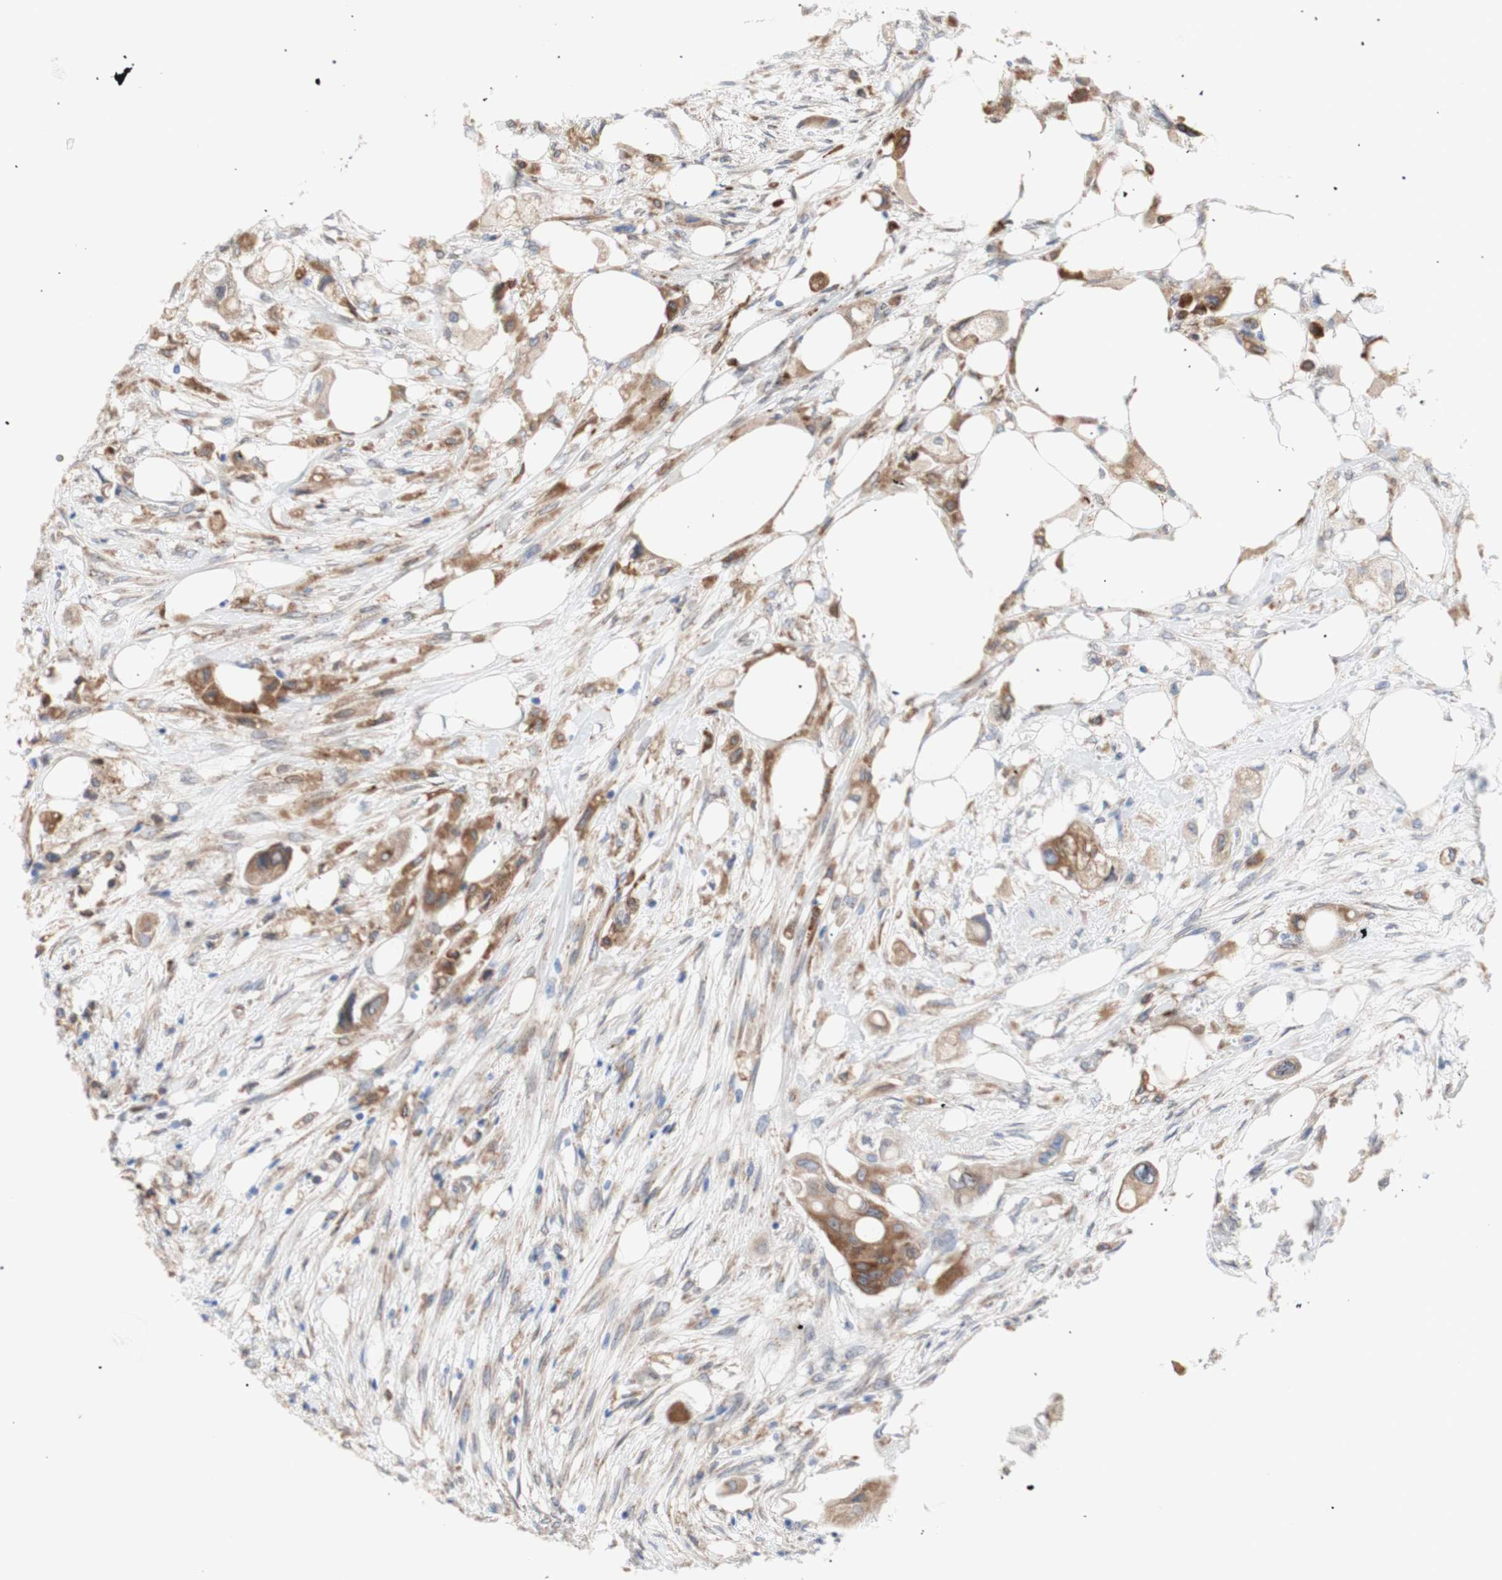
{"staining": {"intensity": "moderate", "quantity": ">75%", "location": "cytoplasmic/membranous"}, "tissue": "colorectal cancer", "cell_type": "Tumor cells", "image_type": "cancer", "snomed": [{"axis": "morphology", "description": "Adenocarcinoma, NOS"}, {"axis": "topography", "description": "Colon"}], "caption": "IHC micrograph of neoplastic tissue: human colorectal cancer (adenocarcinoma) stained using immunohistochemistry (IHC) exhibits medium levels of moderate protein expression localized specifically in the cytoplasmic/membranous of tumor cells, appearing as a cytoplasmic/membranous brown color.", "gene": "ERLIN1", "patient": {"sex": "female", "age": 57}}